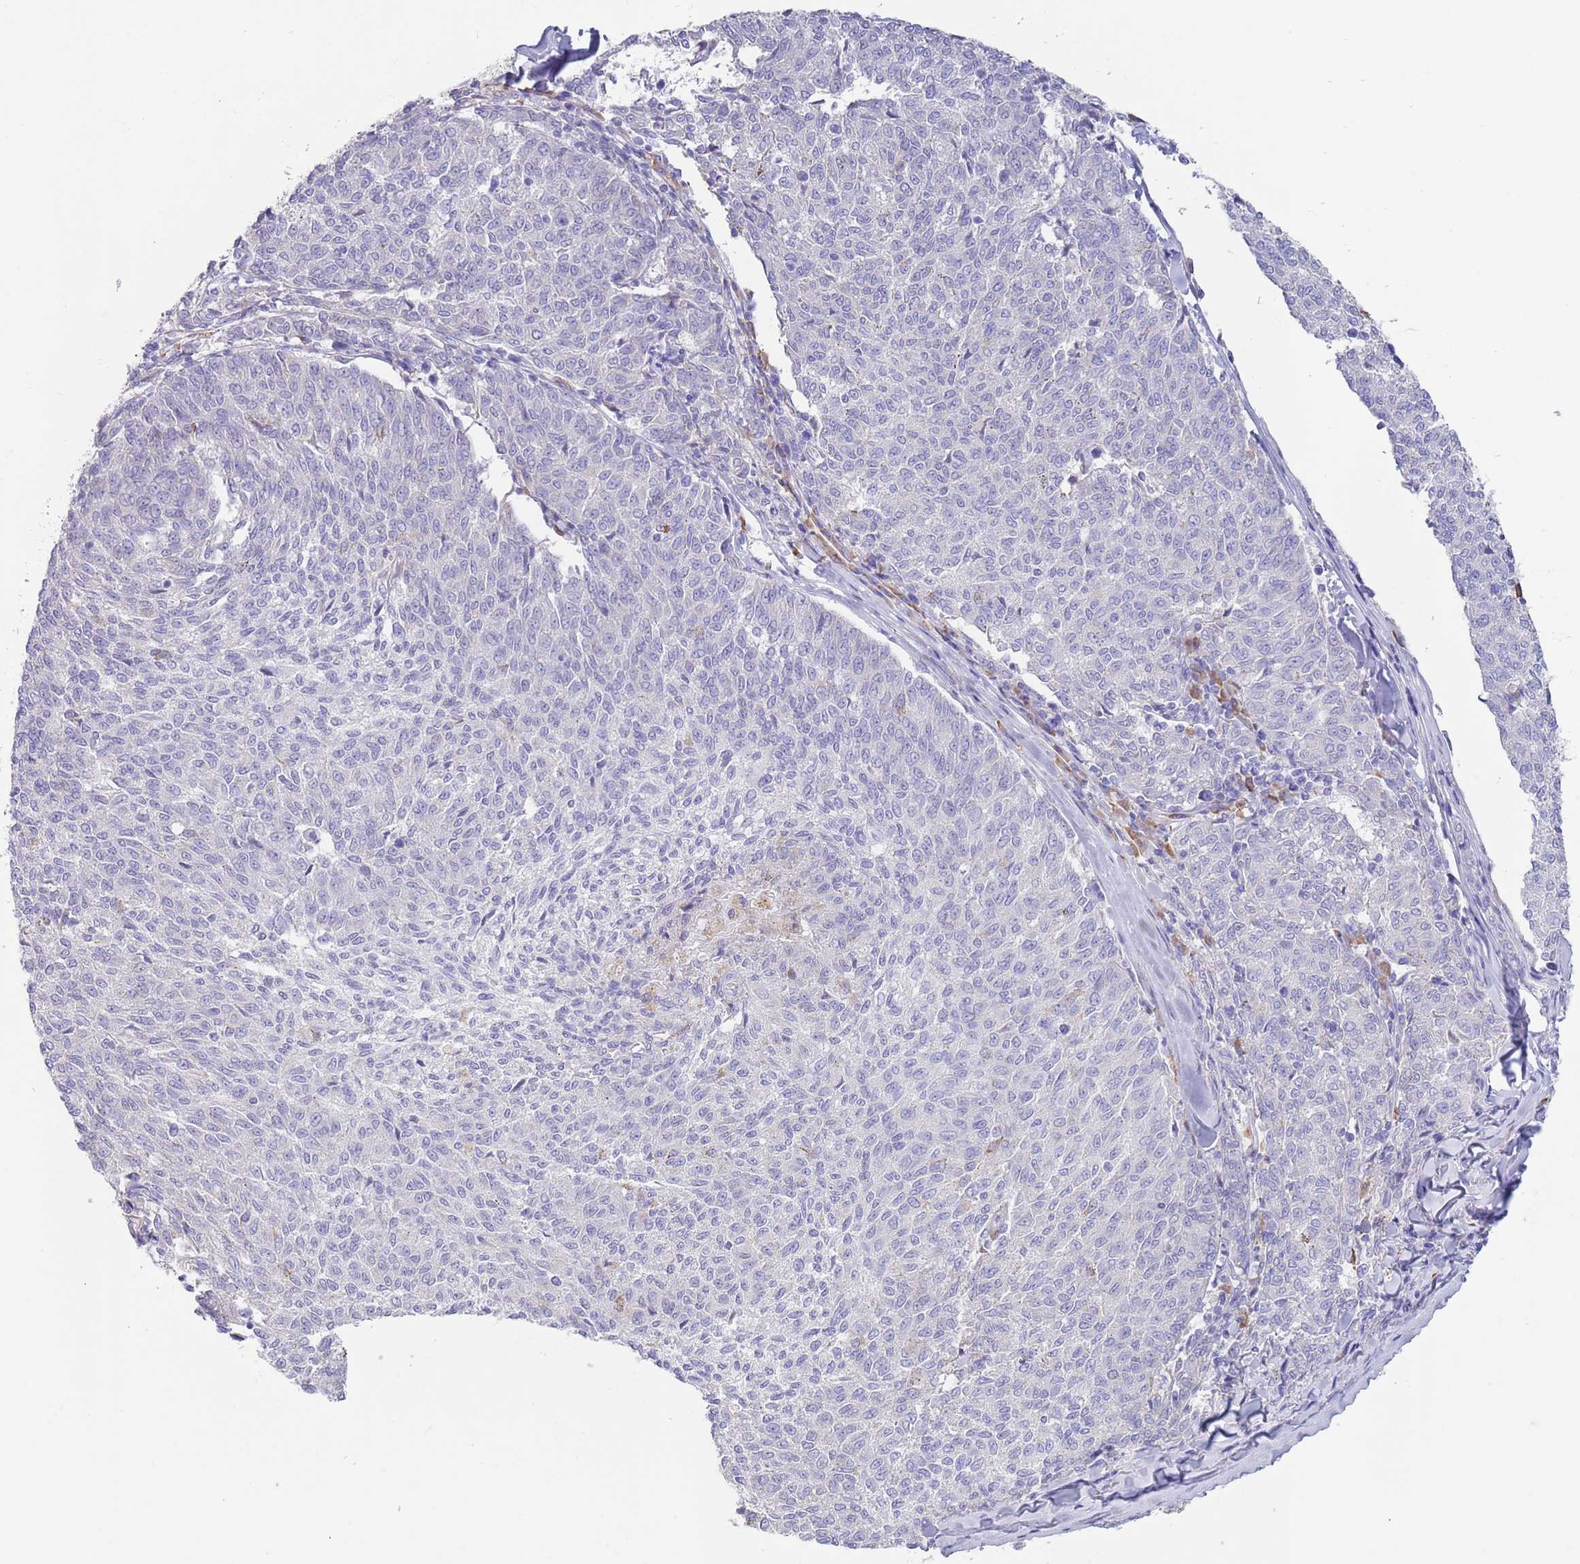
{"staining": {"intensity": "negative", "quantity": "none", "location": "none"}, "tissue": "melanoma", "cell_type": "Tumor cells", "image_type": "cancer", "snomed": [{"axis": "morphology", "description": "Malignant melanoma, NOS"}, {"axis": "topography", "description": "Skin"}], "caption": "Tumor cells are negative for brown protein staining in melanoma.", "gene": "CCDC149", "patient": {"sex": "female", "age": 72}}